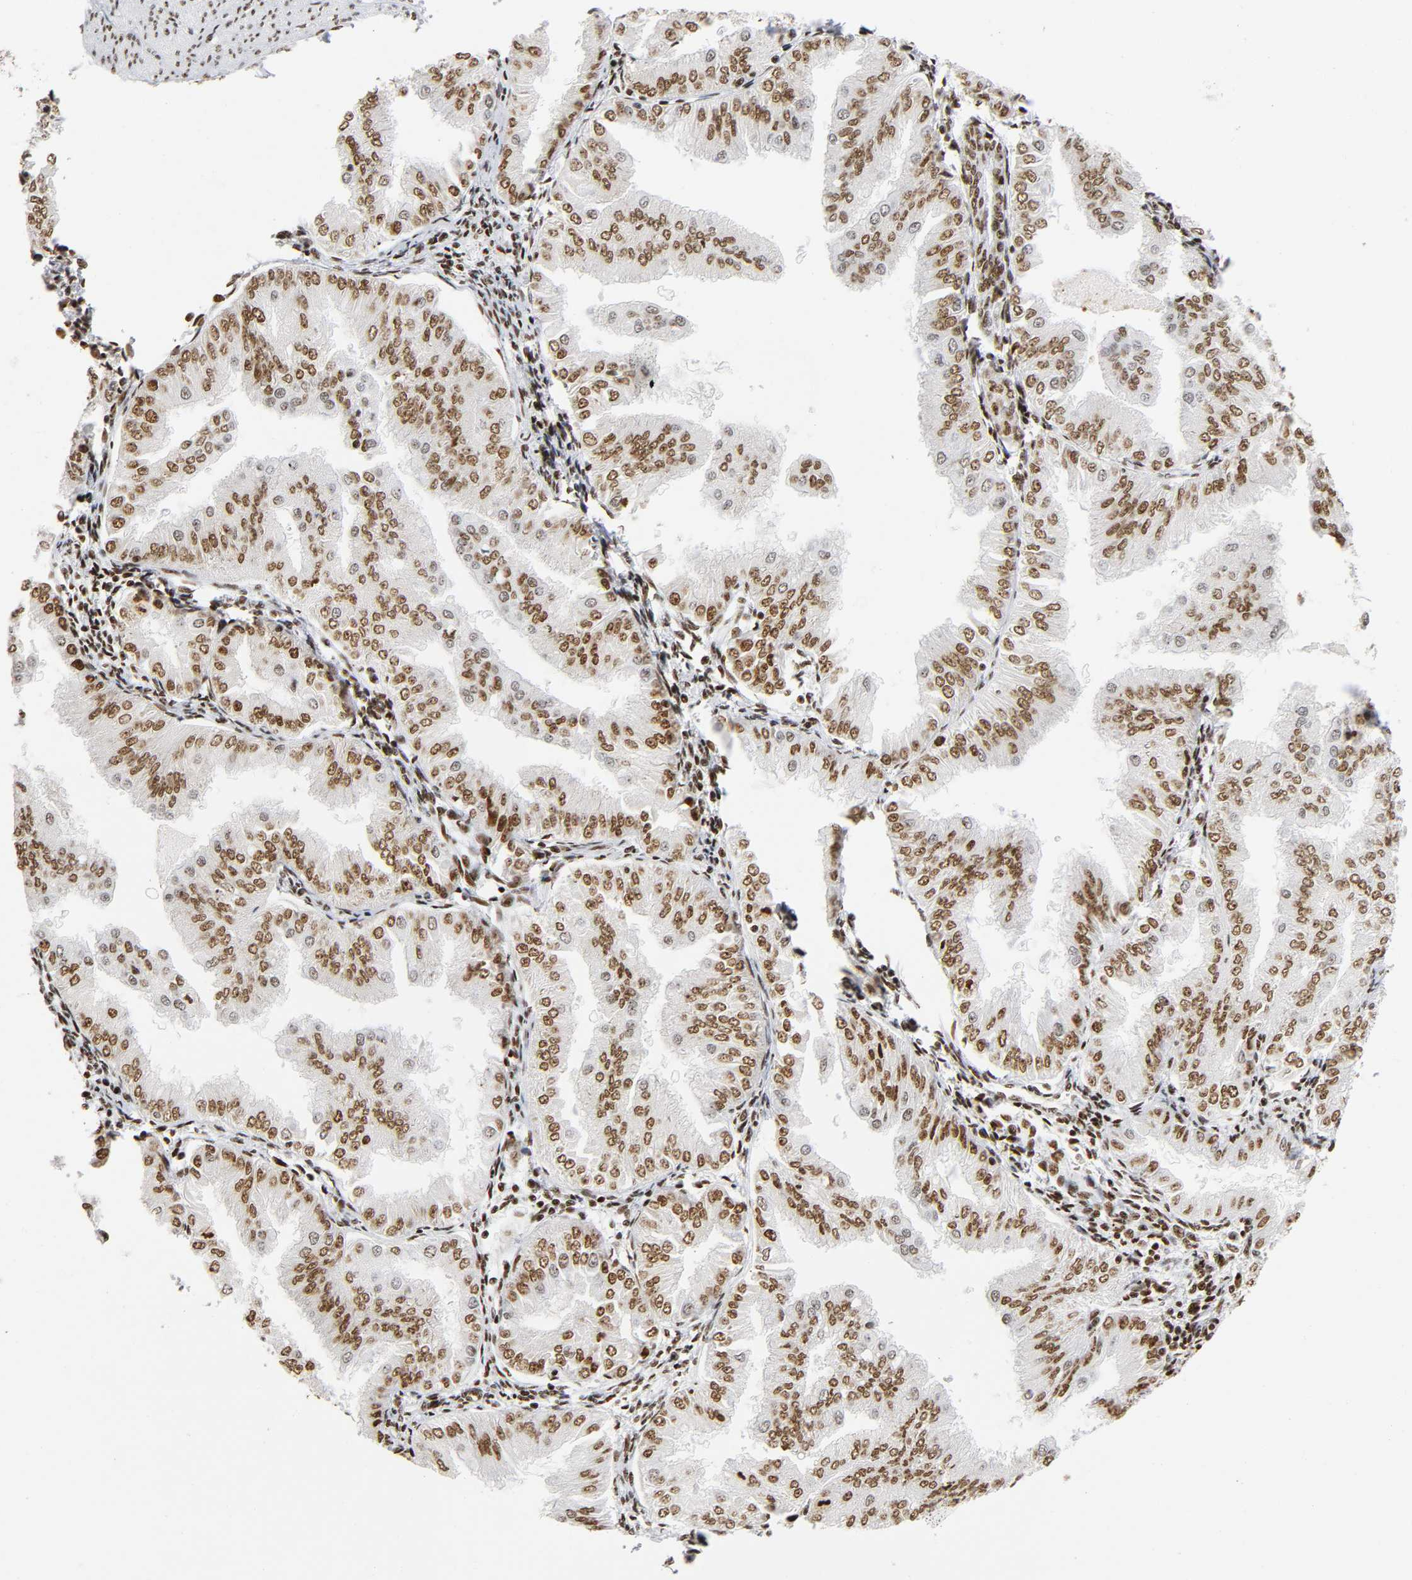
{"staining": {"intensity": "moderate", "quantity": ">75%", "location": "nuclear"}, "tissue": "endometrial cancer", "cell_type": "Tumor cells", "image_type": "cancer", "snomed": [{"axis": "morphology", "description": "Adenocarcinoma, NOS"}, {"axis": "topography", "description": "Endometrium"}], "caption": "Immunohistochemical staining of human adenocarcinoma (endometrial) exhibits medium levels of moderate nuclear positivity in approximately >75% of tumor cells.", "gene": "UBTF", "patient": {"sex": "female", "age": 53}}